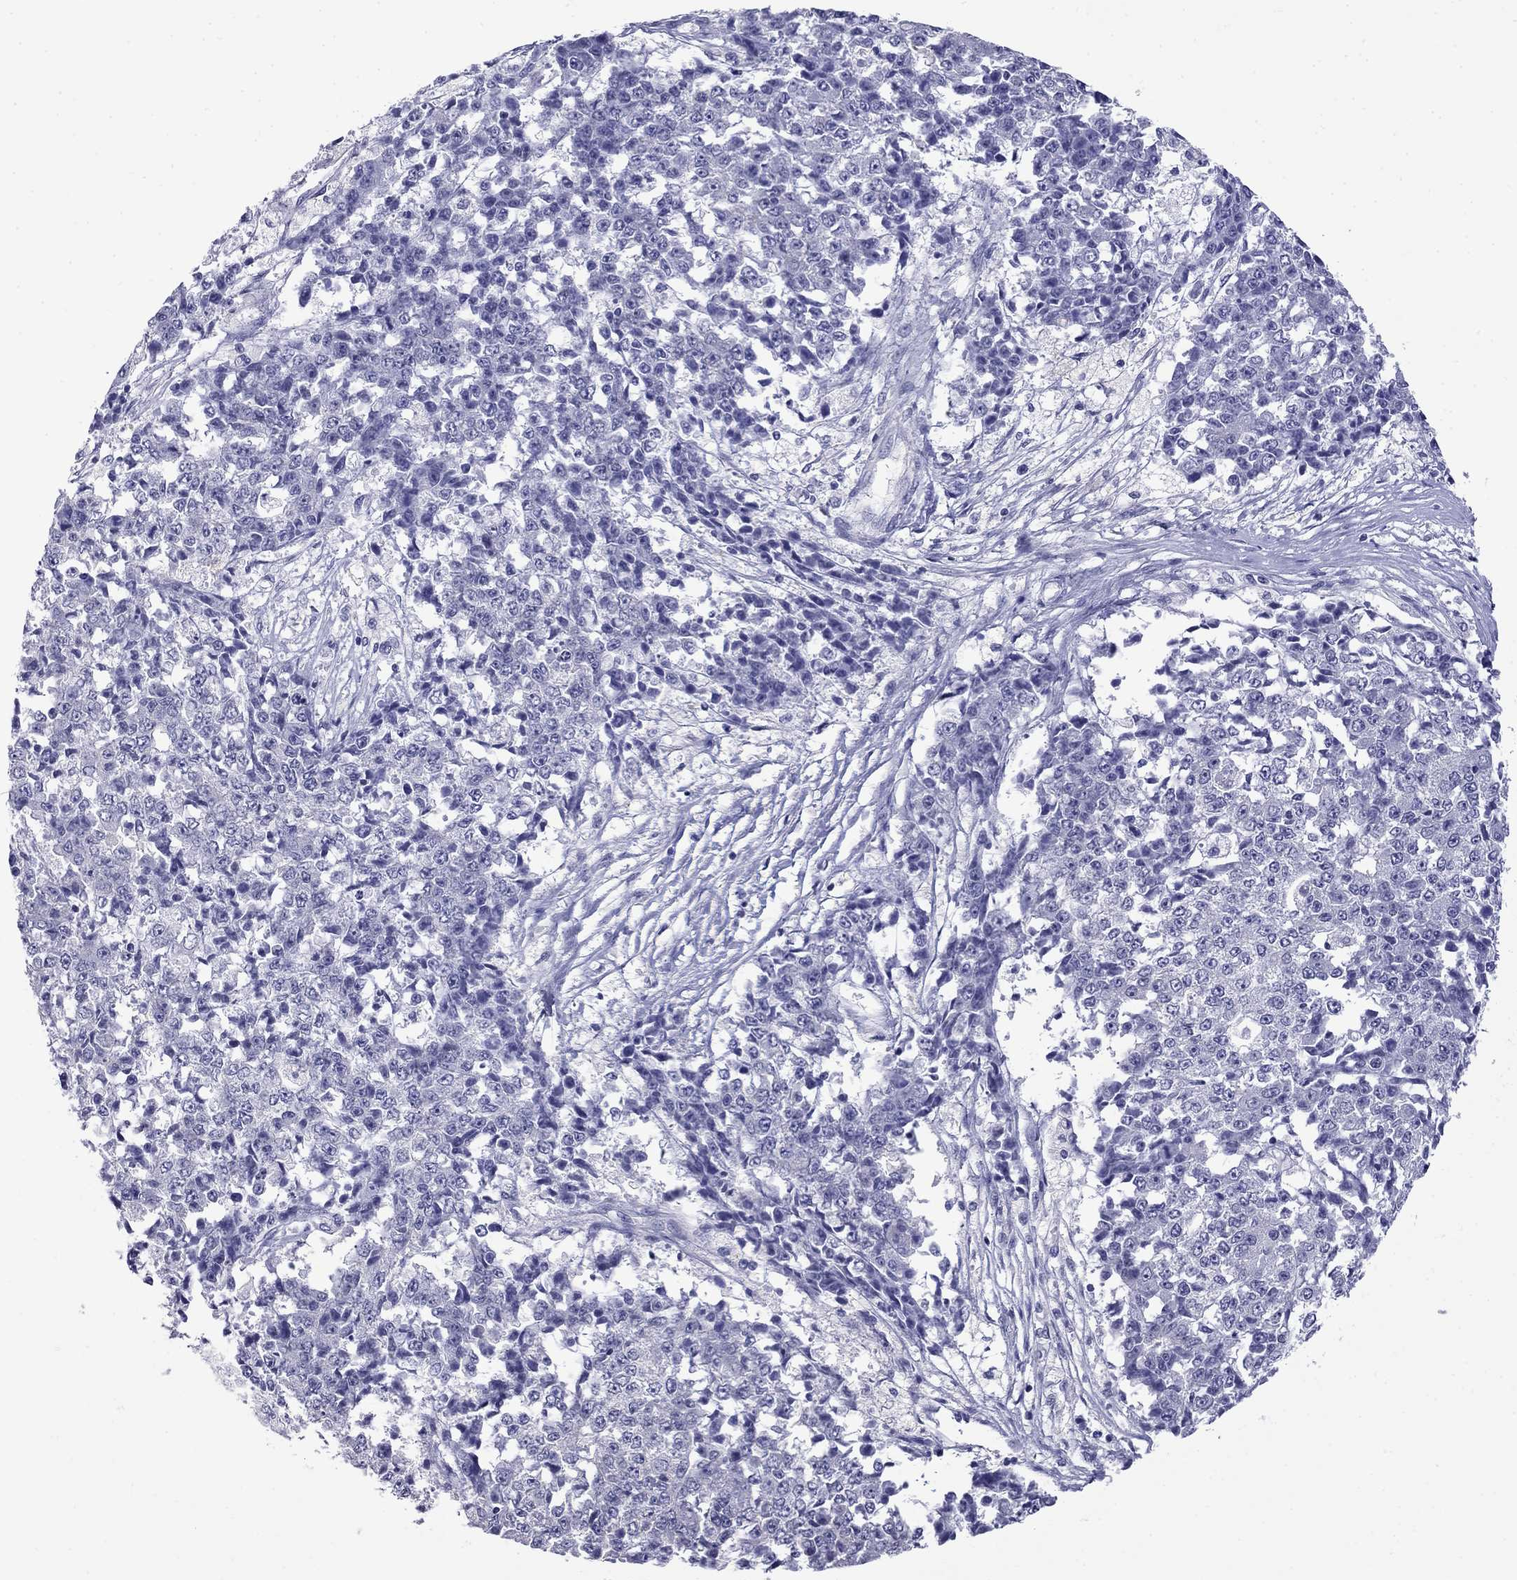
{"staining": {"intensity": "negative", "quantity": "none", "location": "none"}, "tissue": "ovarian cancer", "cell_type": "Tumor cells", "image_type": "cancer", "snomed": [{"axis": "morphology", "description": "Carcinoma, endometroid"}, {"axis": "topography", "description": "Ovary"}], "caption": "A high-resolution image shows immunohistochemistry (IHC) staining of ovarian cancer, which demonstrates no significant staining in tumor cells.", "gene": "PRR18", "patient": {"sex": "female", "age": 42}}